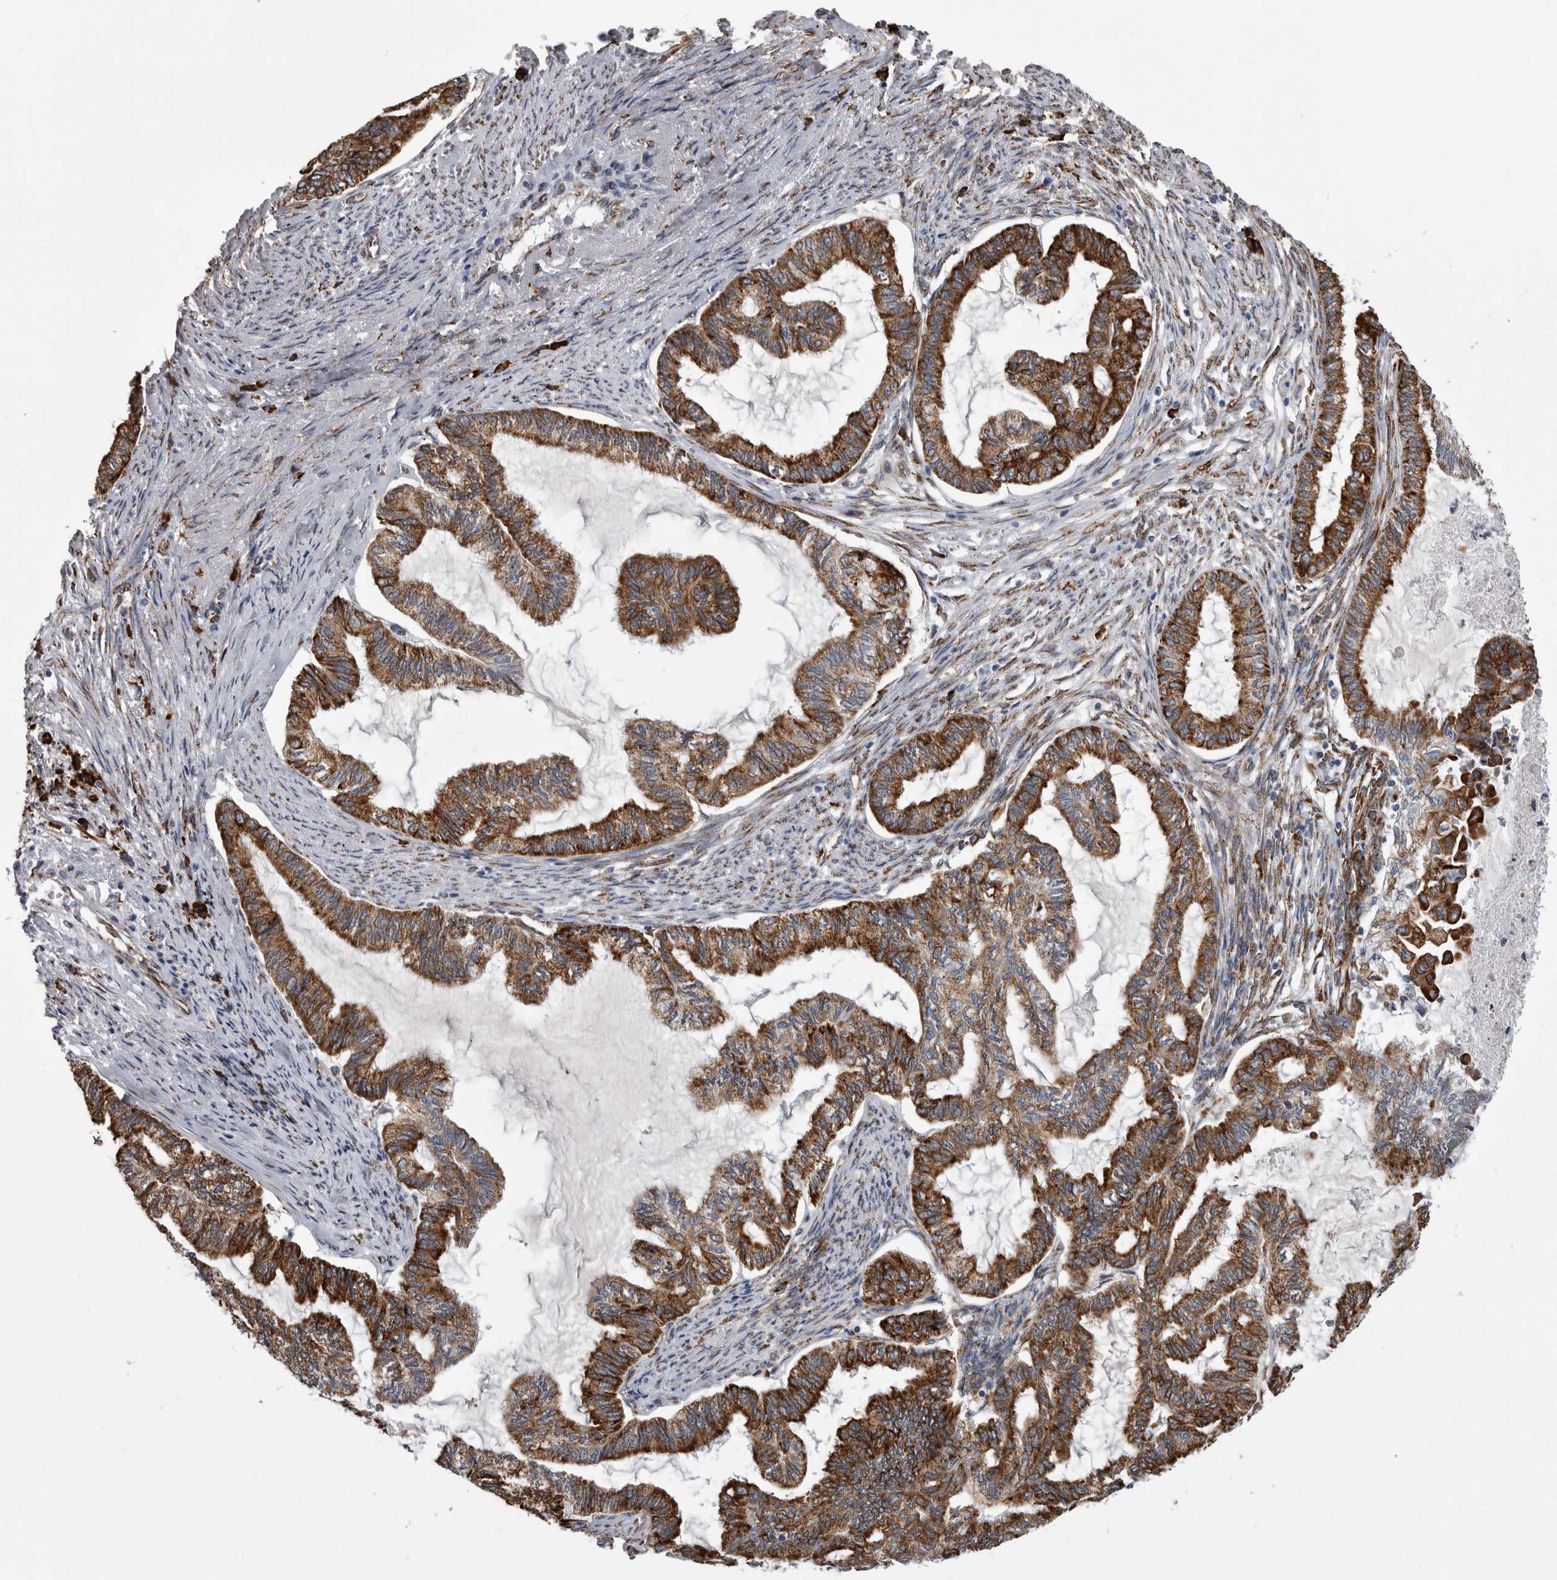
{"staining": {"intensity": "strong", "quantity": ">75%", "location": "cytoplasmic/membranous"}, "tissue": "endometrial cancer", "cell_type": "Tumor cells", "image_type": "cancer", "snomed": [{"axis": "morphology", "description": "Adenocarcinoma, NOS"}, {"axis": "topography", "description": "Endometrium"}], "caption": "There is high levels of strong cytoplasmic/membranous positivity in tumor cells of adenocarcinoma (endometrial), as demonstrated by immunohistochemical staining (brown color).", "gene": "FHIP2B", "patient": {"sex": "female", "age": 86}}